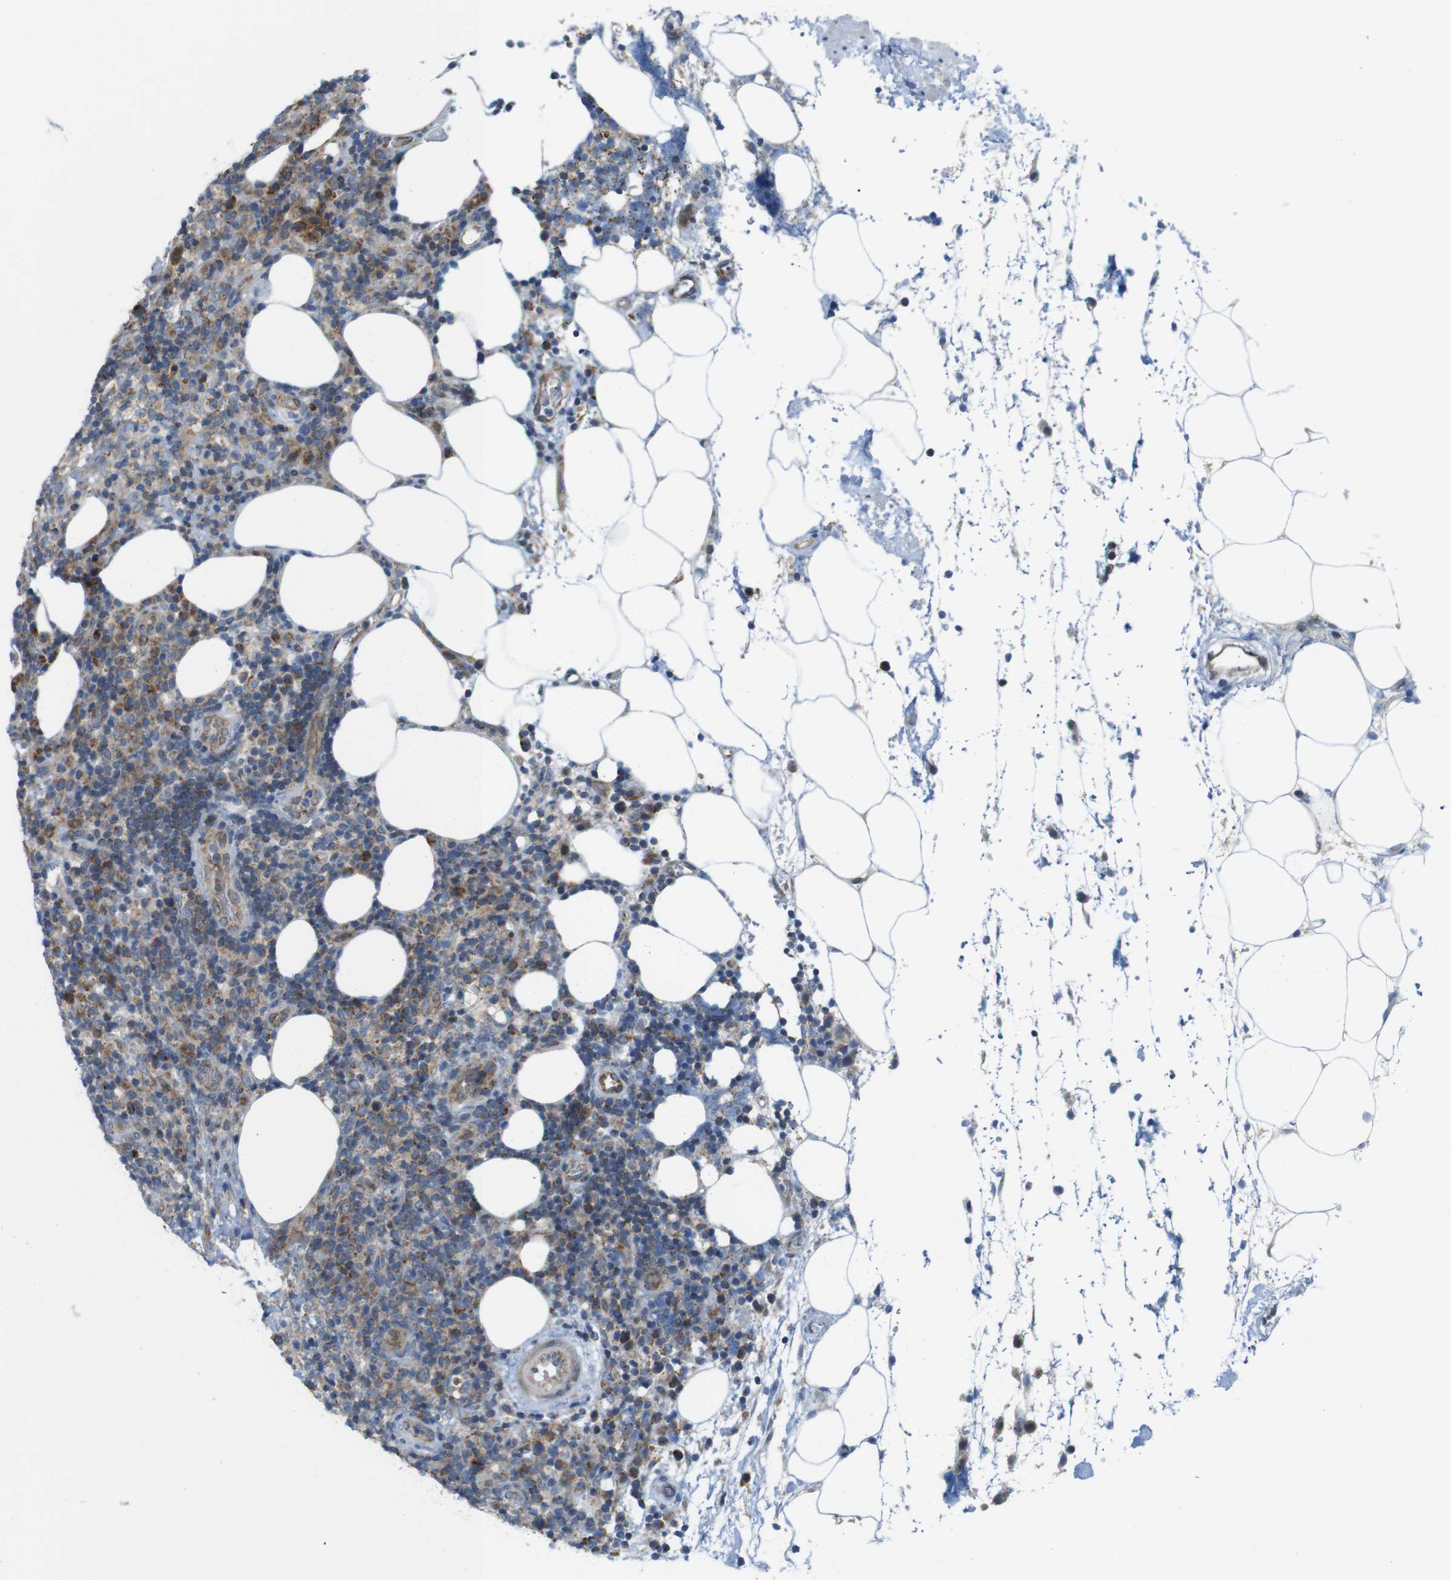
{"staining": {"intensity": "moderate", "quantity": "25%-75%", "location": "cytoplasmic/membranous"}, "tissue": "lymphoma", "cell_type": "Tumor cells", "image_type": "cancer", "snomed": [{"axis": "morphology", "description": "Malignant lymphoma, non-Hodgkin's type, High grade"}, {"axis": "topography", "description": "Lymph node"}], "caption": "Immunohistochemistry (IHC) of human lymphoma shows medium levels of moderate cytoplasmic/membranous positivity in approximately 25%-75% of tumor cells. (DAB (3,3'-diaminobenzidine) IHC with brightfield microscopy, high magnification).", "gene": "MARCHF1", "patient": {"sex": "female", "age": 76}}